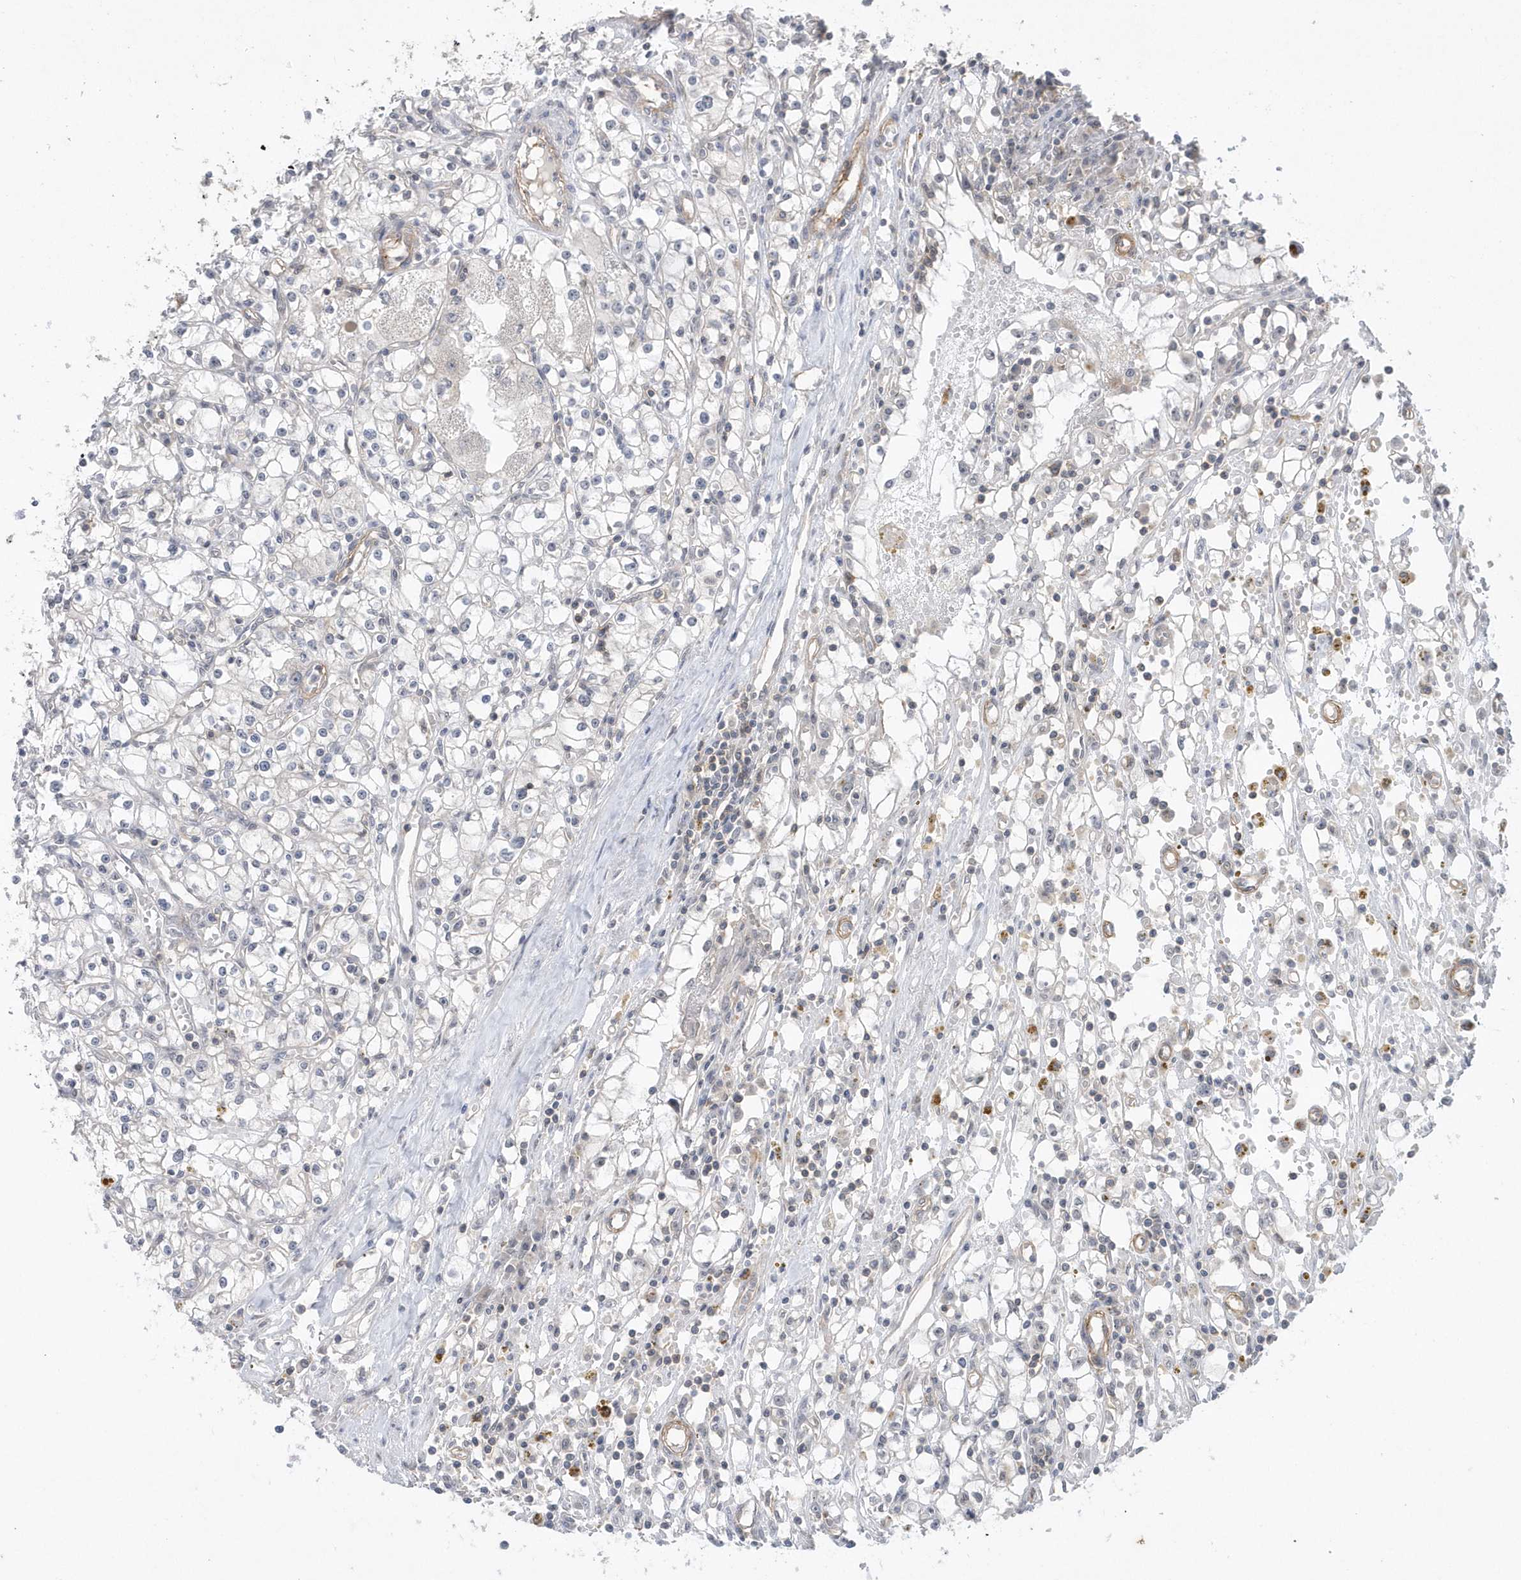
{"staining": {"intensity": "negative", "quantity": "none", "location": "none"}, "tissue": "renal cancer", "cell_type": "Tumor cells", "image_type": "cancer", "snomed": [{"axis": "morphology", "description": "Adenocarcinoma, NOS"}, {"axis": "topography", "description": "Kidney"}], "caption": "An image of human renal cancer (adenocarcinoma) is negative for staining in tumor cells. (DAB (3,3'-diaminobenzidine) IHC with hematoxylin counter stain).", "gene": "CRIP3", "patient": {"sex": "male", "age": 56}}